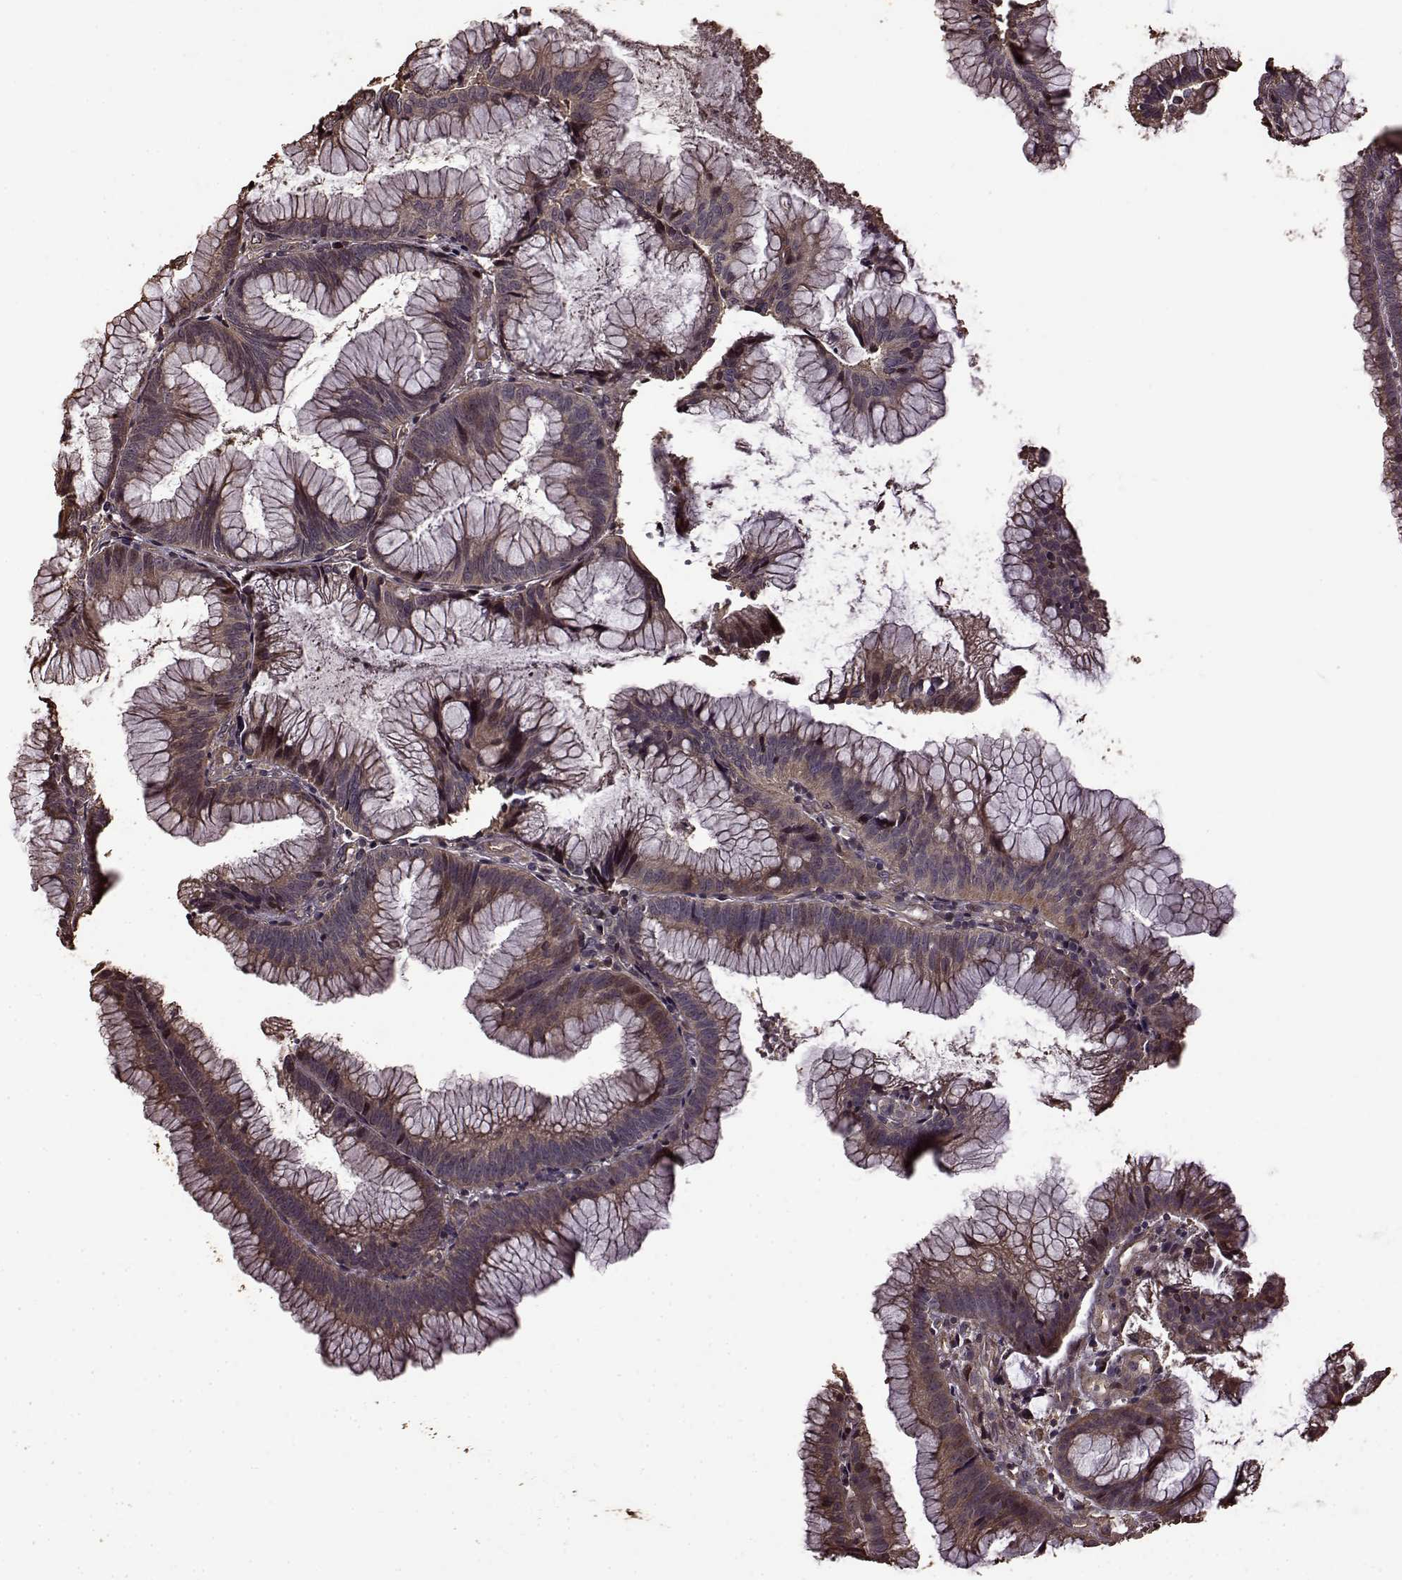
{"staining": {"intensity": "weak", "quantity": ">75%", "location": "cytoplasmic/membranous"}, "tissue": "colorectal cancer", "cell_type": "Tumor cells", "image_type": "cancer", "snomed": [{"axis": "morphology", "description": "Adenocarcinoma, NOS"}, {"axis": "topography", "description": "Colon"}], "caption": "DAB immunohistochemical staining of human colorectal adenocarcinoma shows weak cytoplasmic/membranous protein staining in about >75% of tumor cells.", "gene": "FBXW11", "patient": {"sex": "female", "age": 78}}